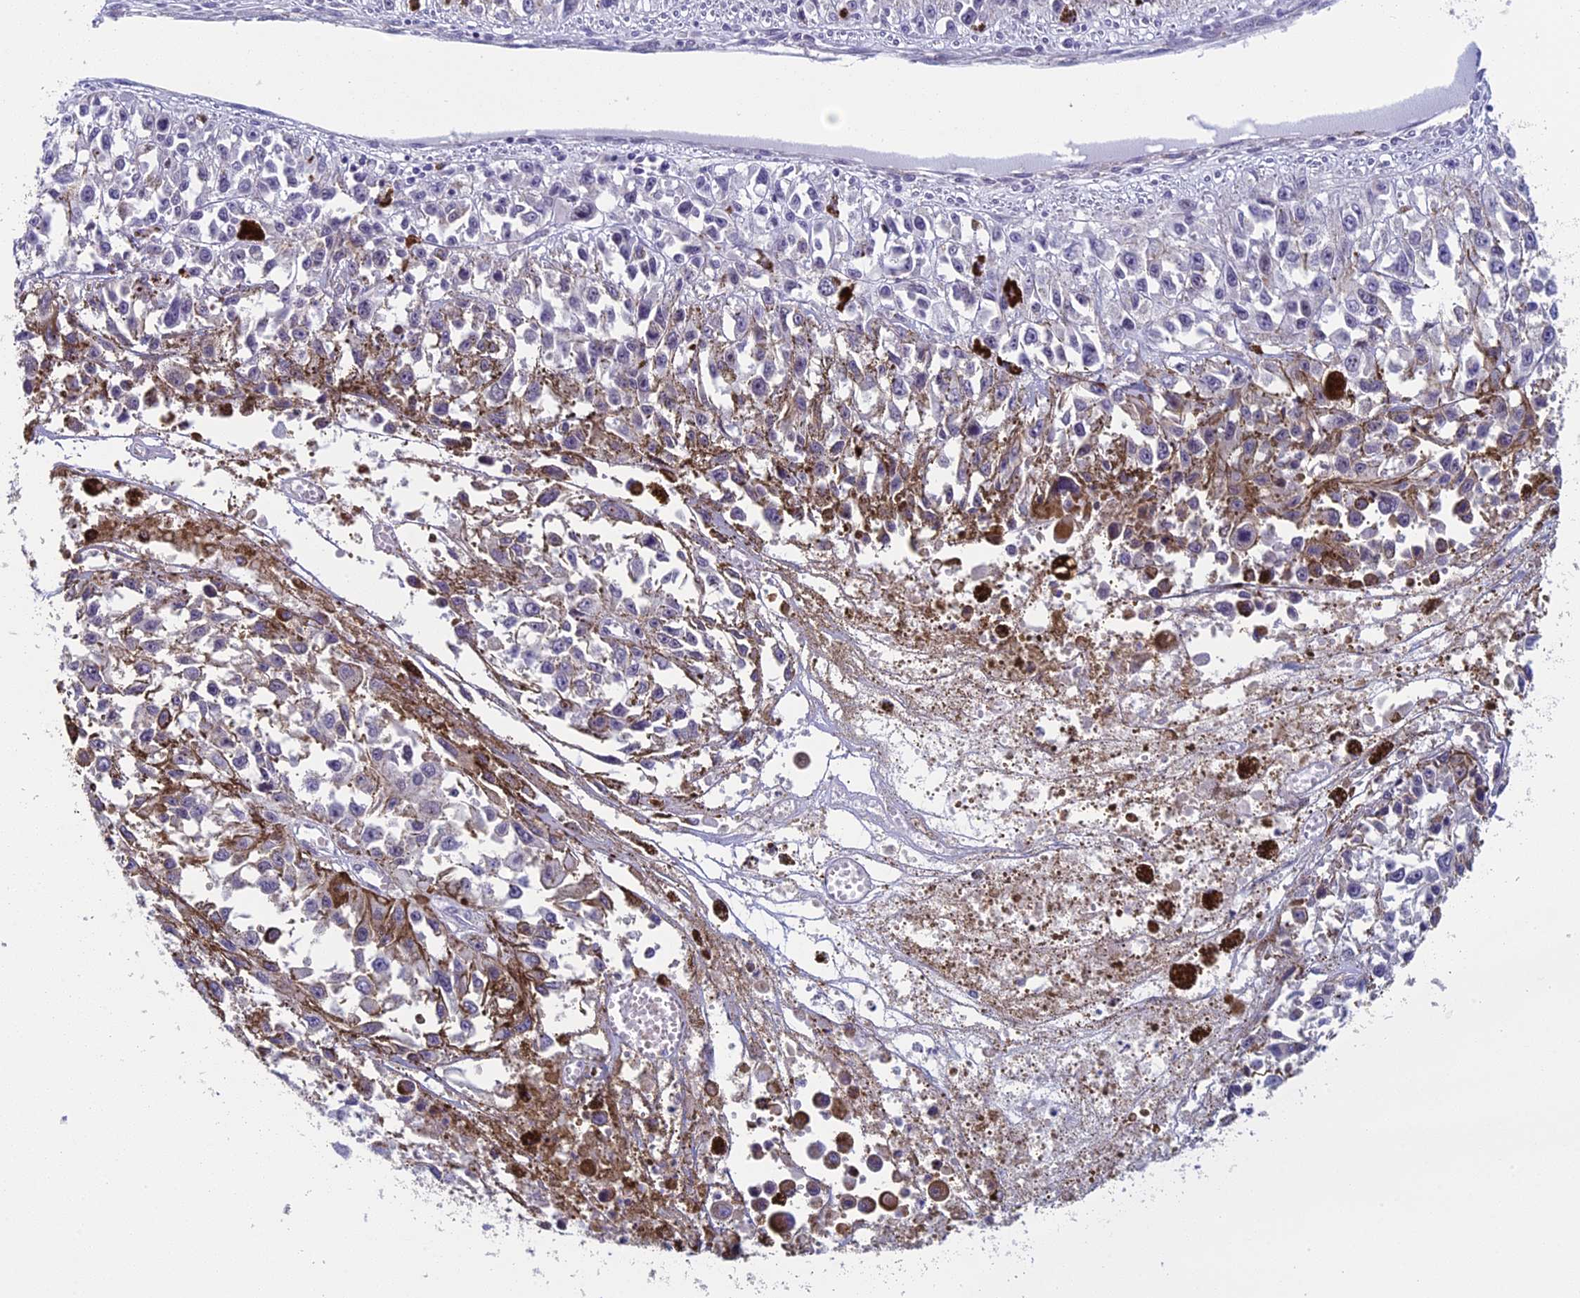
{"staining": {"intensity": "negative", "quantity": "none", "location": "none"}, "tissue": "melanoma", "cell_type": "Tumor cells", "image_type": "cancer", "snomed": [{"axis": "morphology", "description": "Malignant melanoma, Metastatic site"}, {"axis": "topography", "description": "Lymph node"}], "caption": "Malignant melanoma (metastatic site) was stained to show a protein in brown. There is no significant positivity in tumor cells. Nuclei are stained in blue.", "gene": "CNEP1R1", "patient": {"sex": "male", "age": 59}}